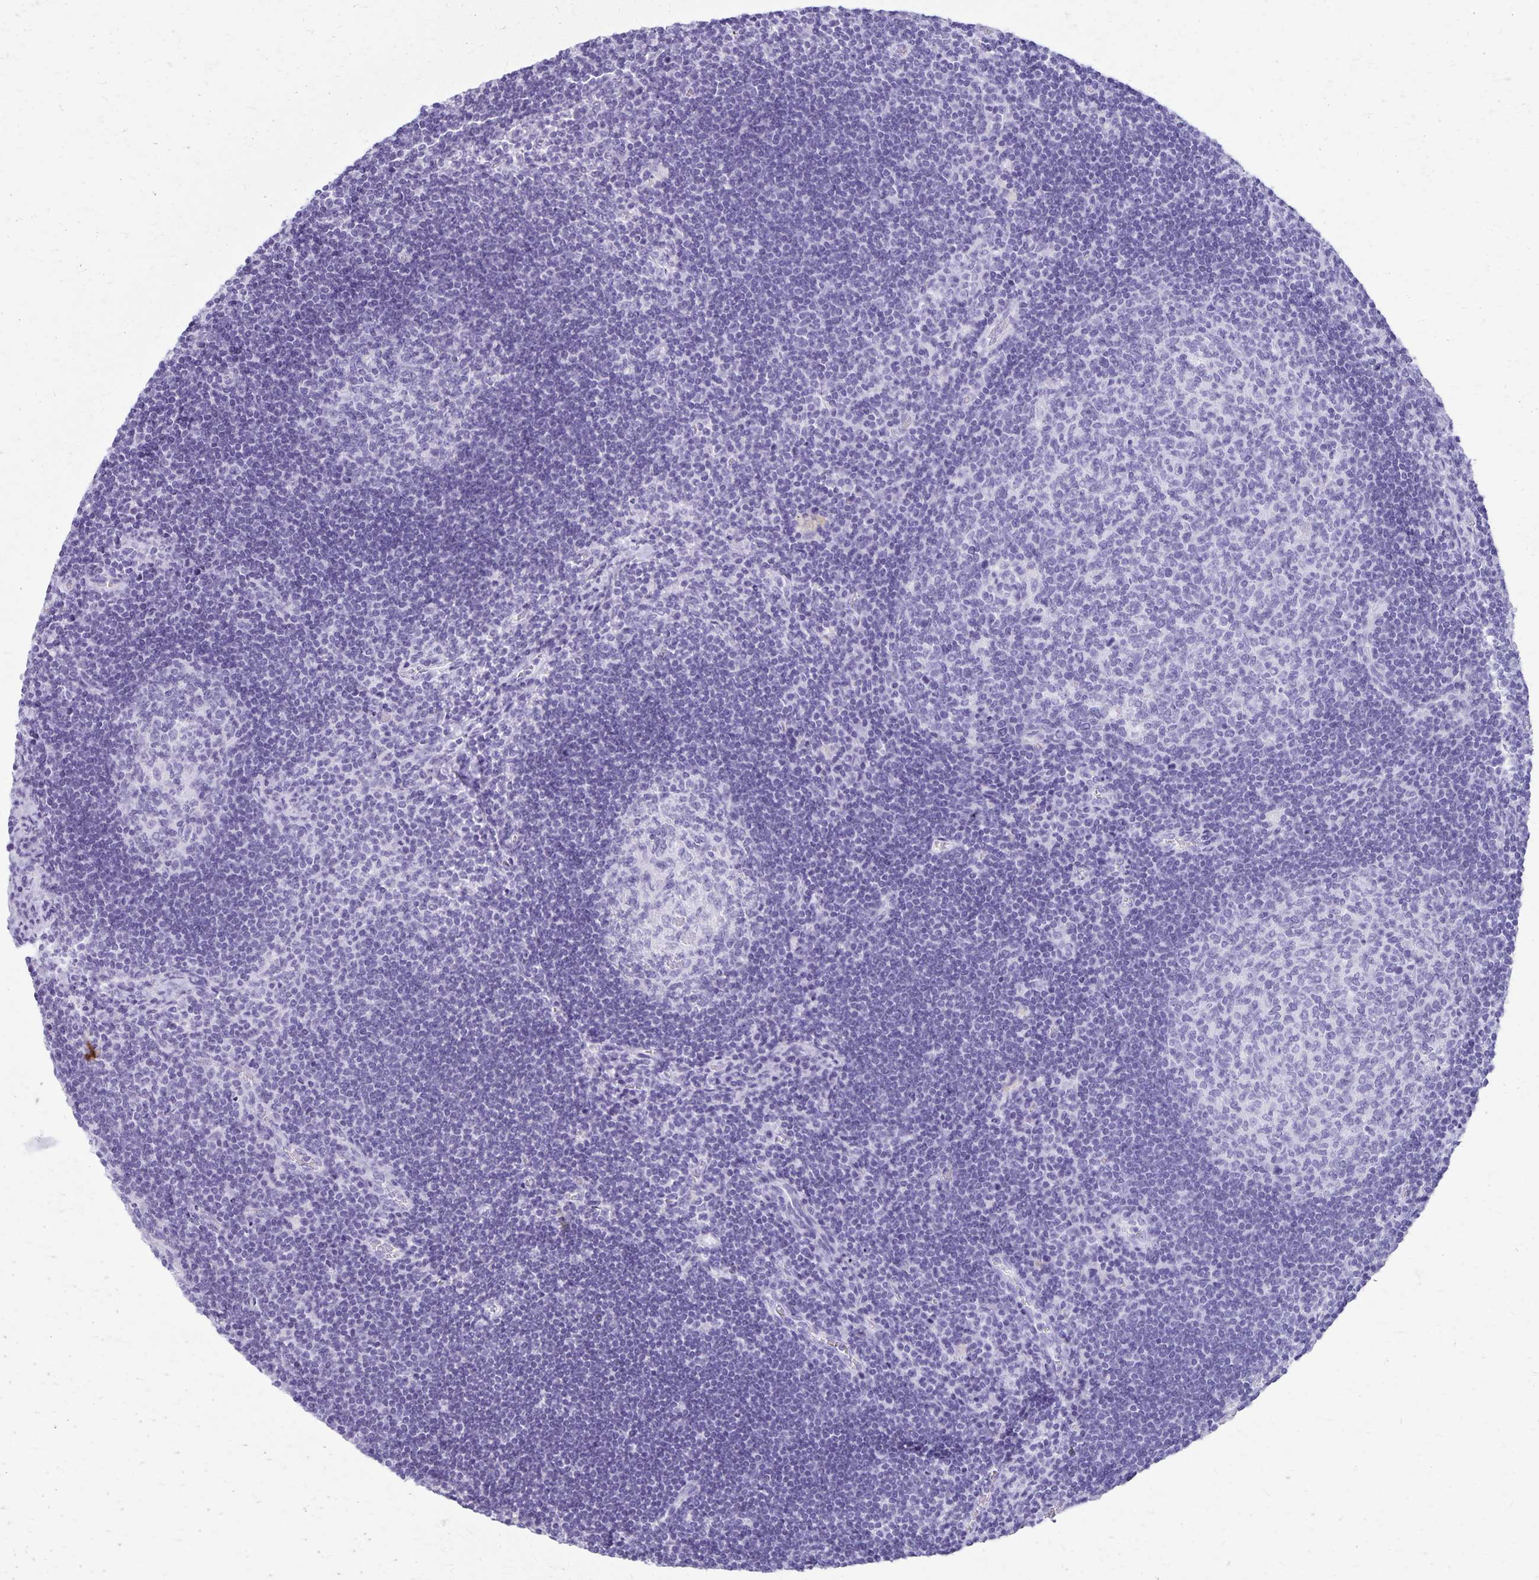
{"staining": {"intensity": "negative", "quantity": "none", "location": "none"}, "tissue": "lymph node", "cell_type": "Germinal center cells", "image_type": "normal", "snomed": [{"axis": "morphology", "description": "Normal tissue, NOS"}, {"axis": "topography", "description": "Lymph node"}], "caption": "Human lymph node stained for a protein using immunohistochemistry (IHC) shows no staining in germinal center cells.", "gene": "DEFA5", "patient": {"sex": "male", "age": 67}}